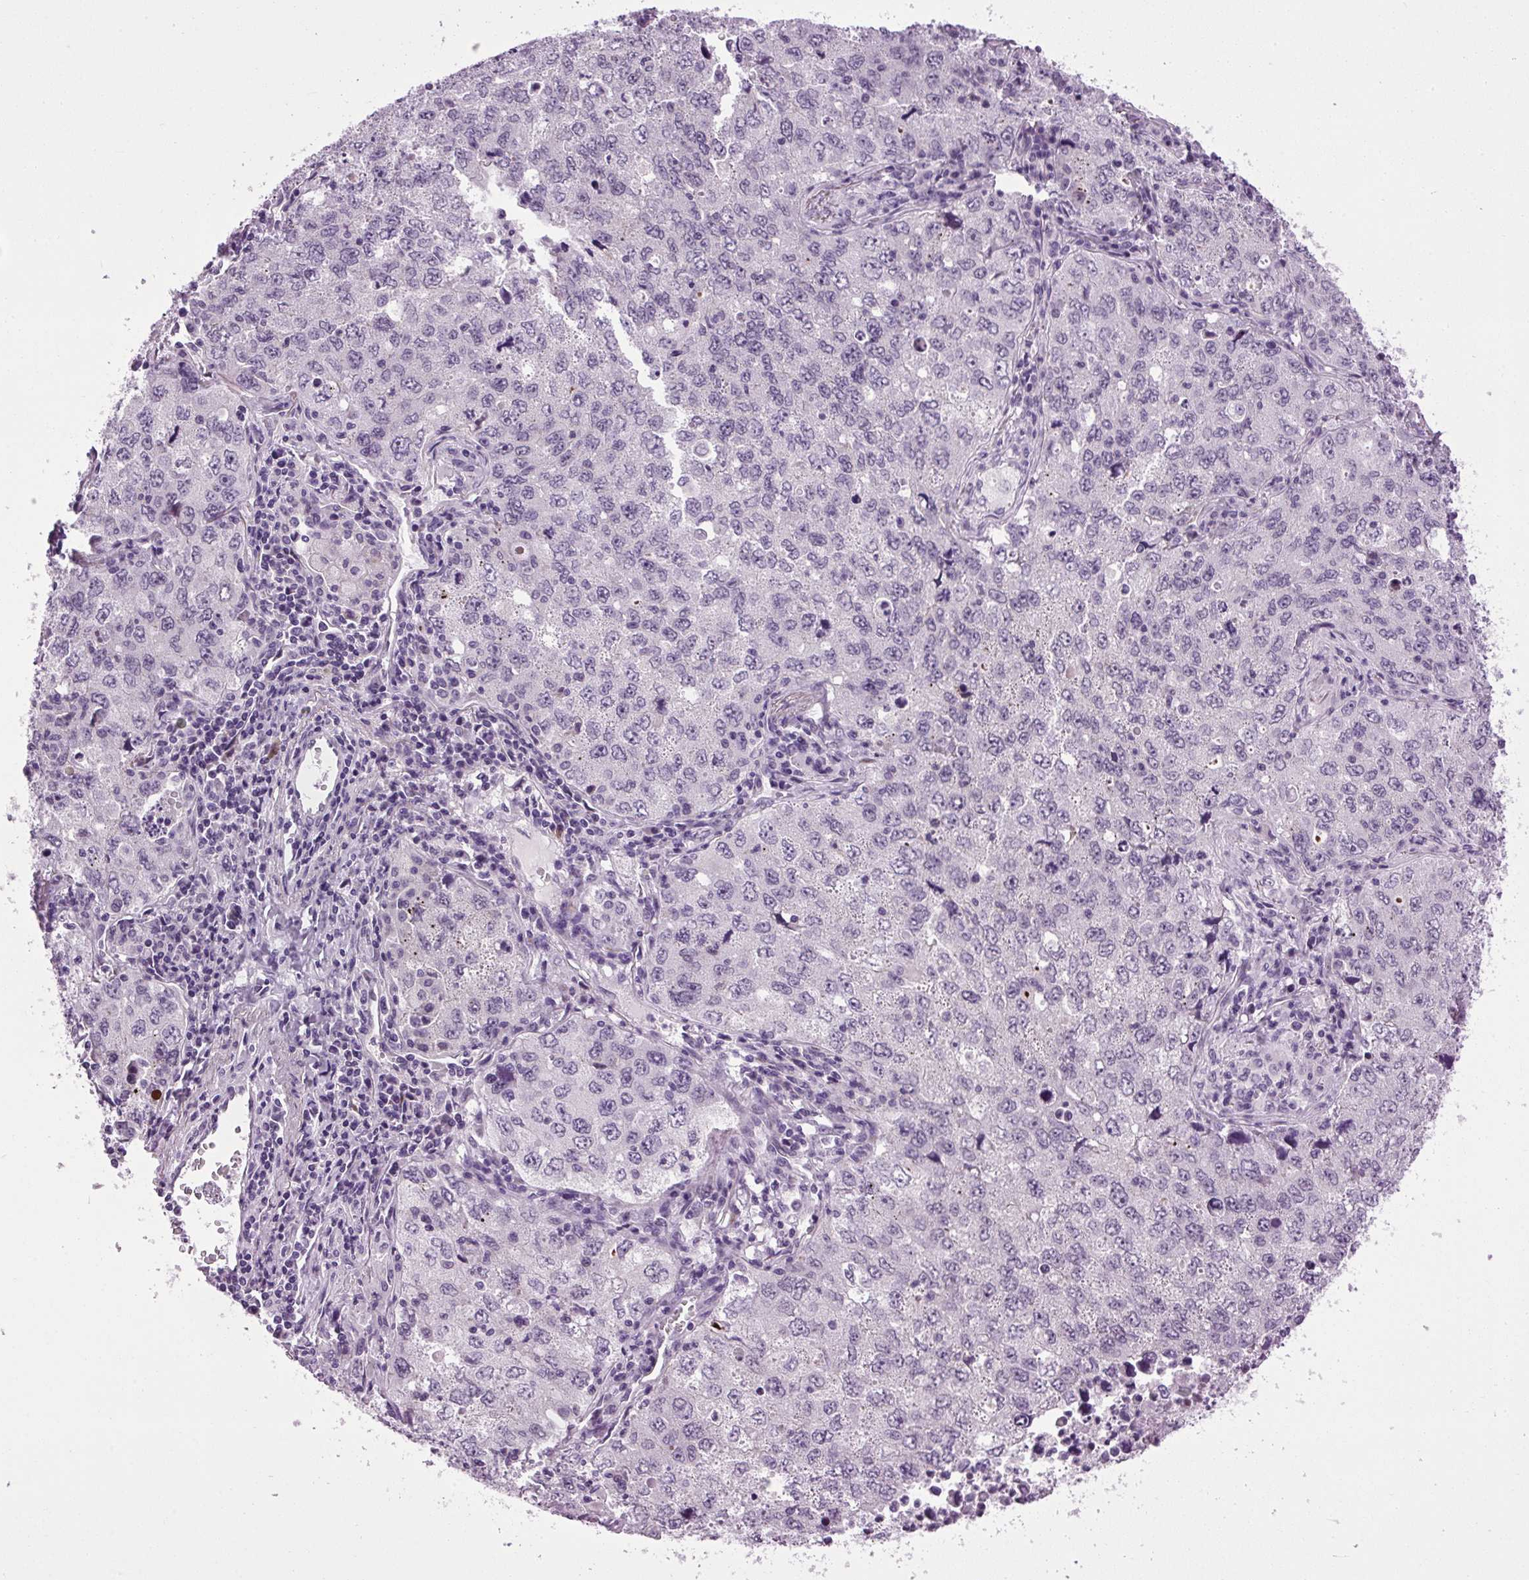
{"staining": {"intensity": "negative", "quantity": "none", "location": "none"}, "tissue": "lung cancer", "cell_type": "Tumor cells", "image_type": "cancer", "snomed": [{"axis": "morphology", "description": "Adenocarcinoma, NOS"}, {"axis": "topography", "description": "Lung"}], "caption": "Lung cancer was stained to show a protein in brown. There is no significant staining in tumor cells.", "gene": "A1CF", "patient": {"sex": "female", "age": 57}}